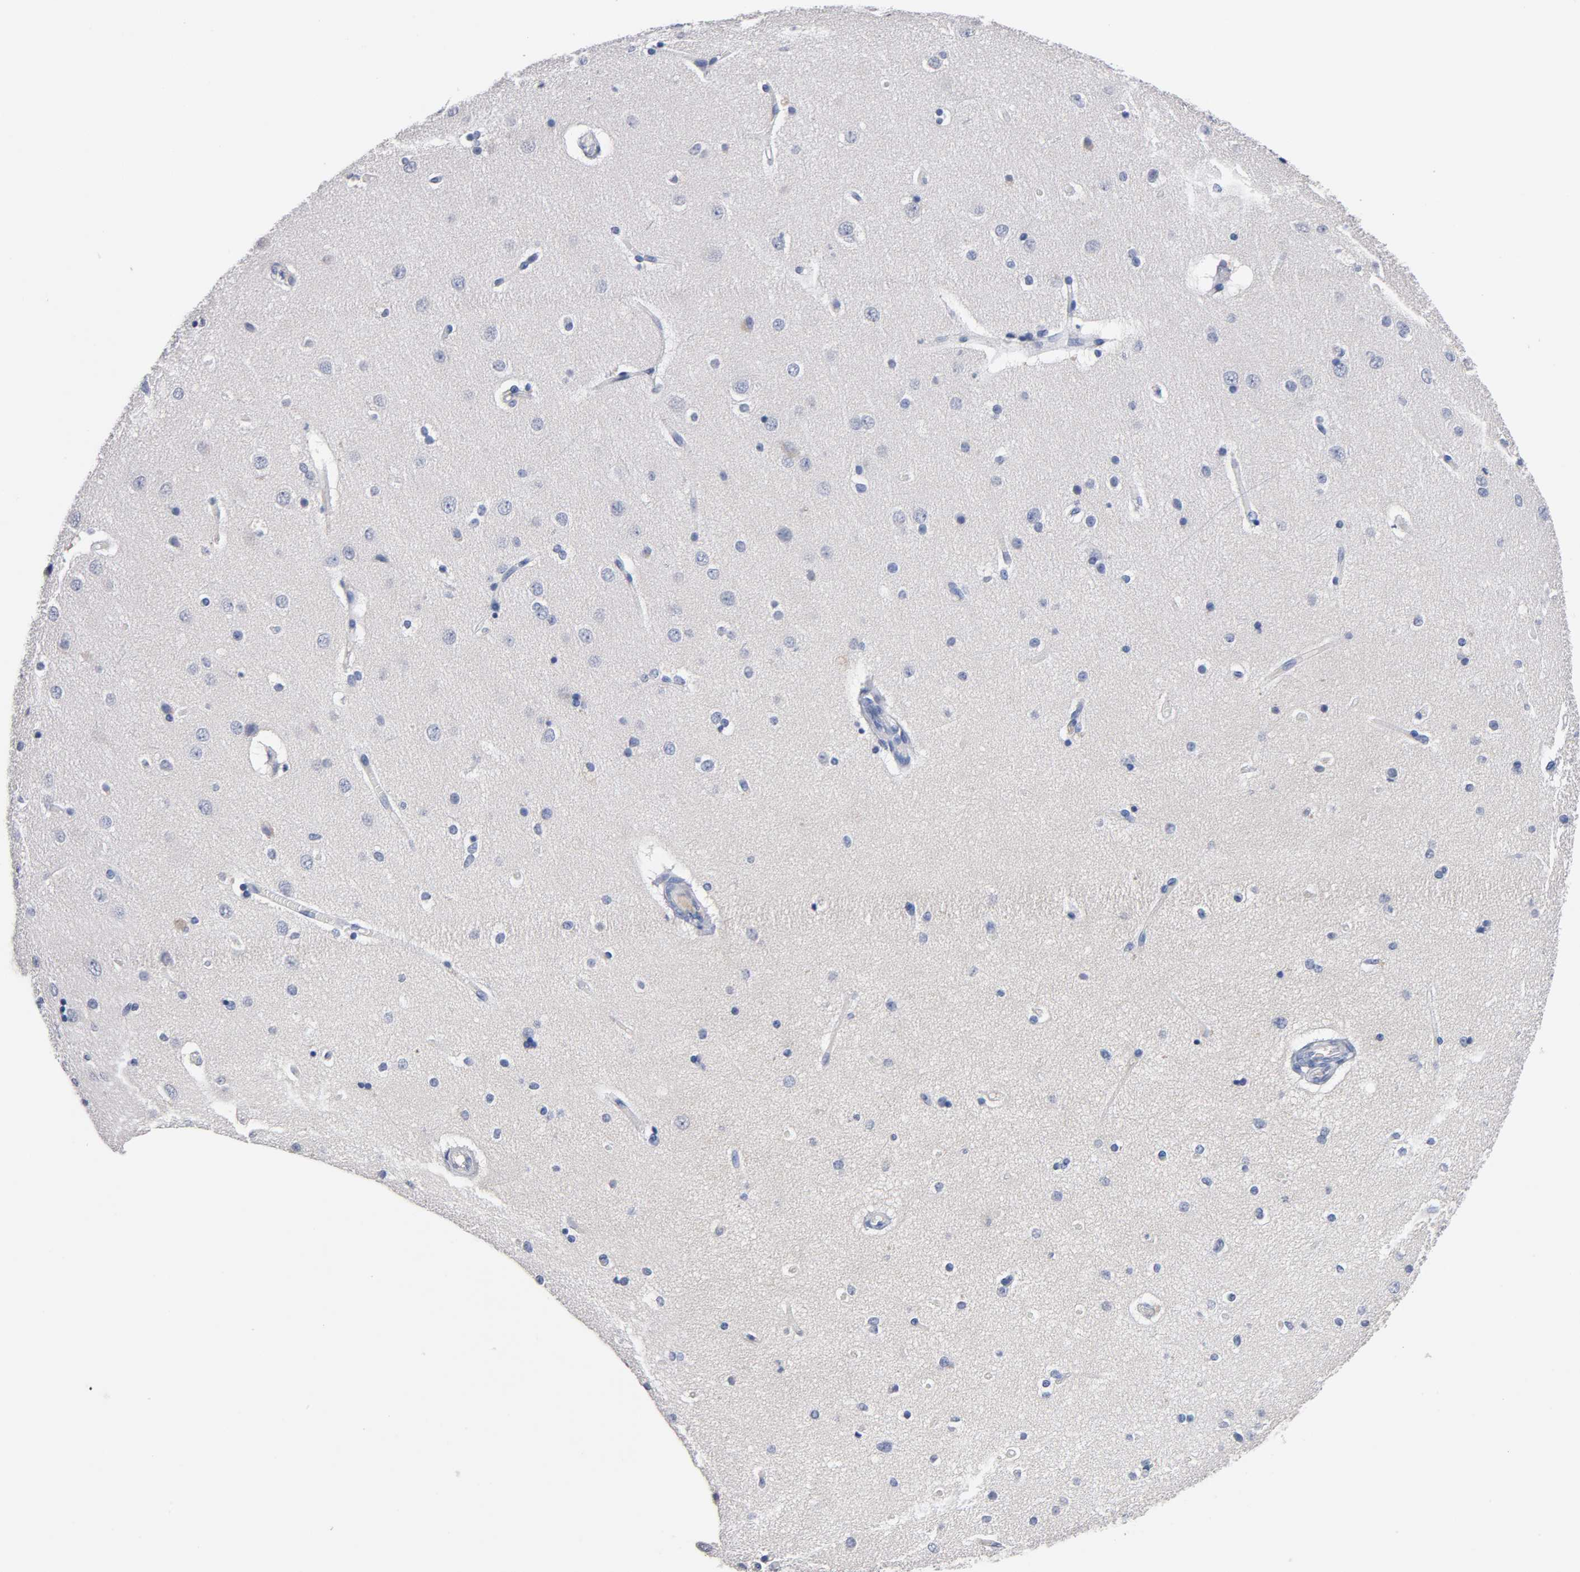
{"staining": {"intensity": "negative", "quantity": "none", "location": "none"}, "tissue": "cerebral cortex", "cell_type": "Endothelial cells", "image_type": "normal", "snomed": [{"axis": "morphology", "description": "Normal tissue, NOS"}, {"axis": "topography", "description": "Cerebral cortex"}], "caption": "The photomicrograph exhibits no significant expression in endothelial cells of cerebral cortex.", "gene": "ZCCHC13", "patient": {"sex": "female", "age": 54}}